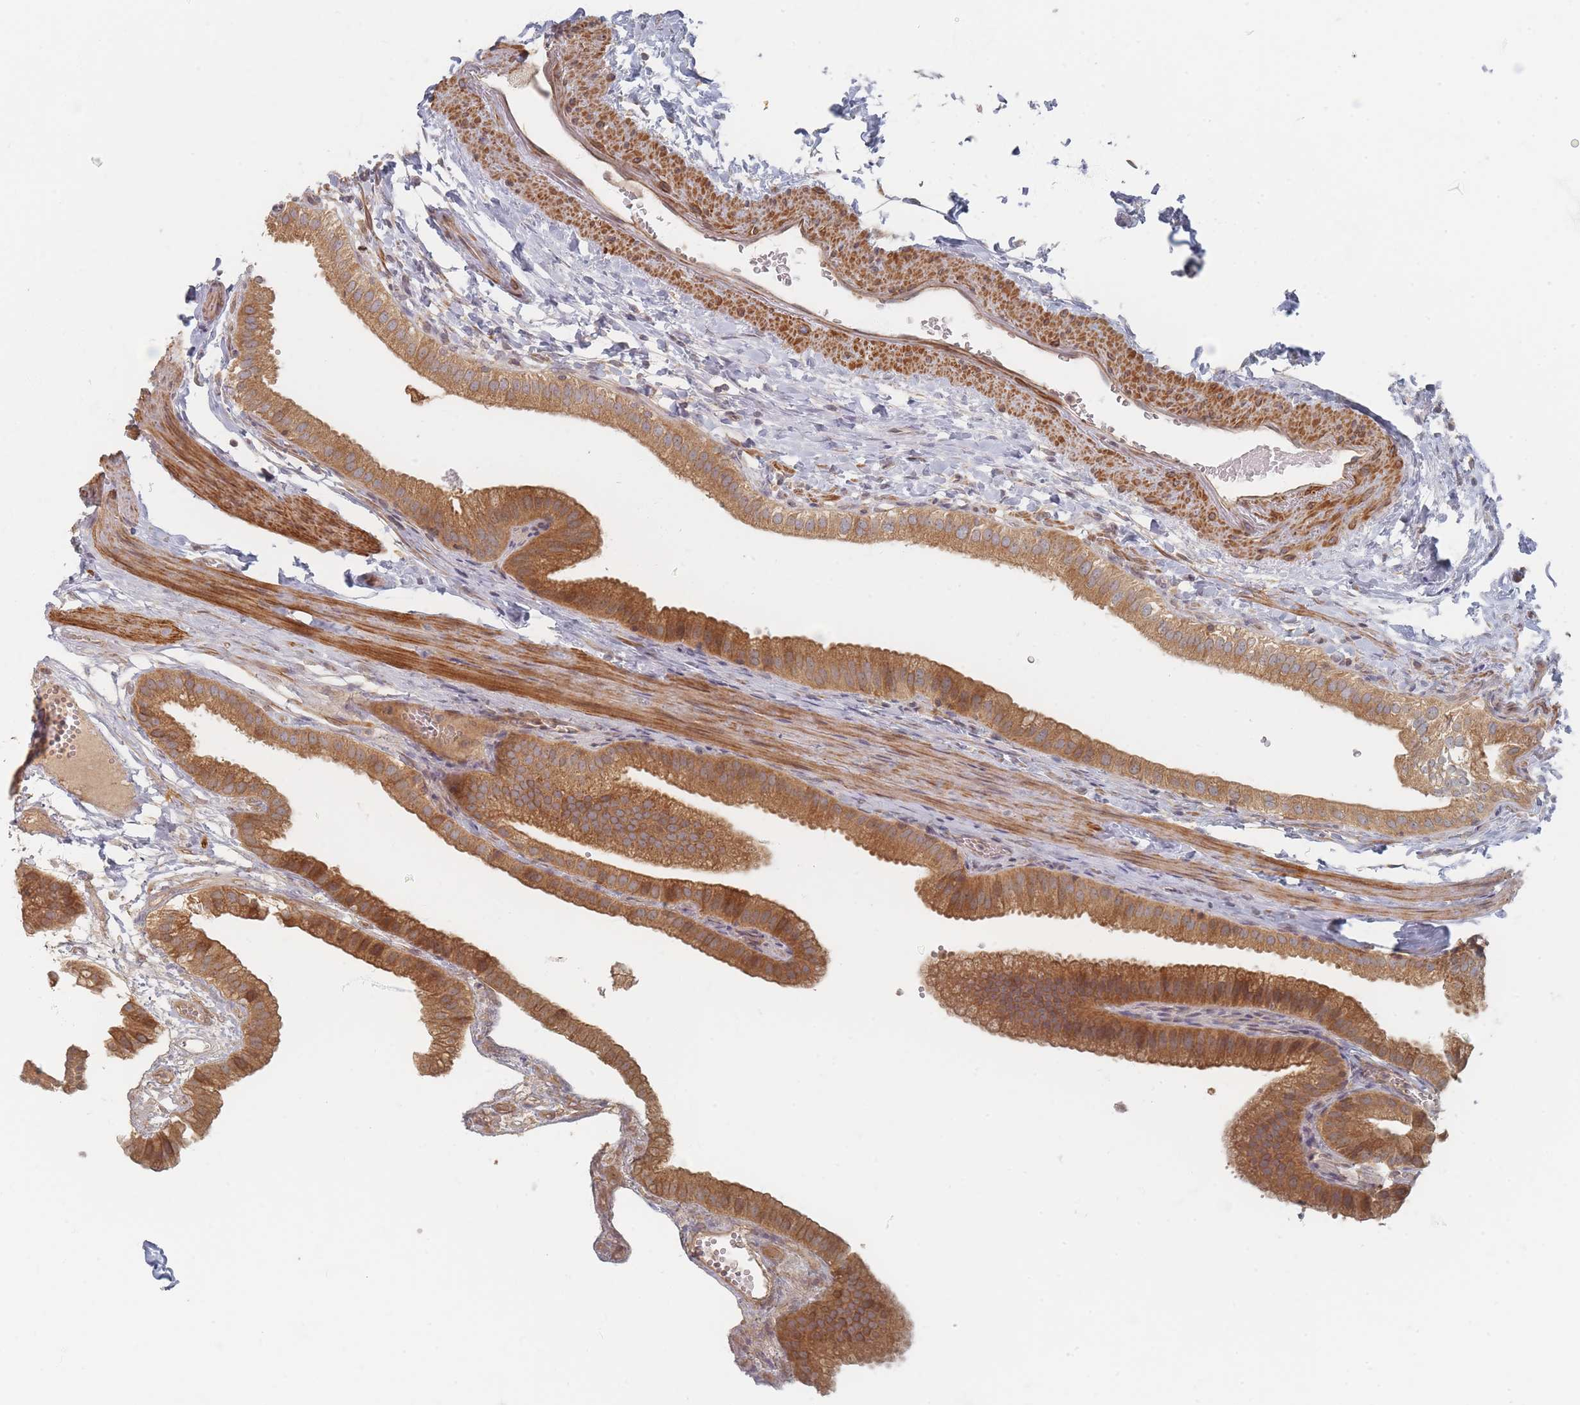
{"staining": {"intensity": "moderate", "quantity": ">75%", "location": "cytoplasmic/membranous"}, "tissue": "gallbladder", "cell_type": "Glandular cells", "image_type": "normal", "snomed": [{"axis": "morphology", "description": "Normal tissue, NOS"}, {"axis": "topography", "description": "Gallbladder"}], "caption": "DAB immunohistochemical staining of benign gallbladder demonstrates moderate cytoplasmic/membranous protein positivity in approximately >75% of glandular cells. The staining is performed using DAB brown chromogen to label protein expression. The nuclei are counter-stained blue using hematoxylin.", "gene": "GLE1", "patient": {"sex": "female", "age": 61}}